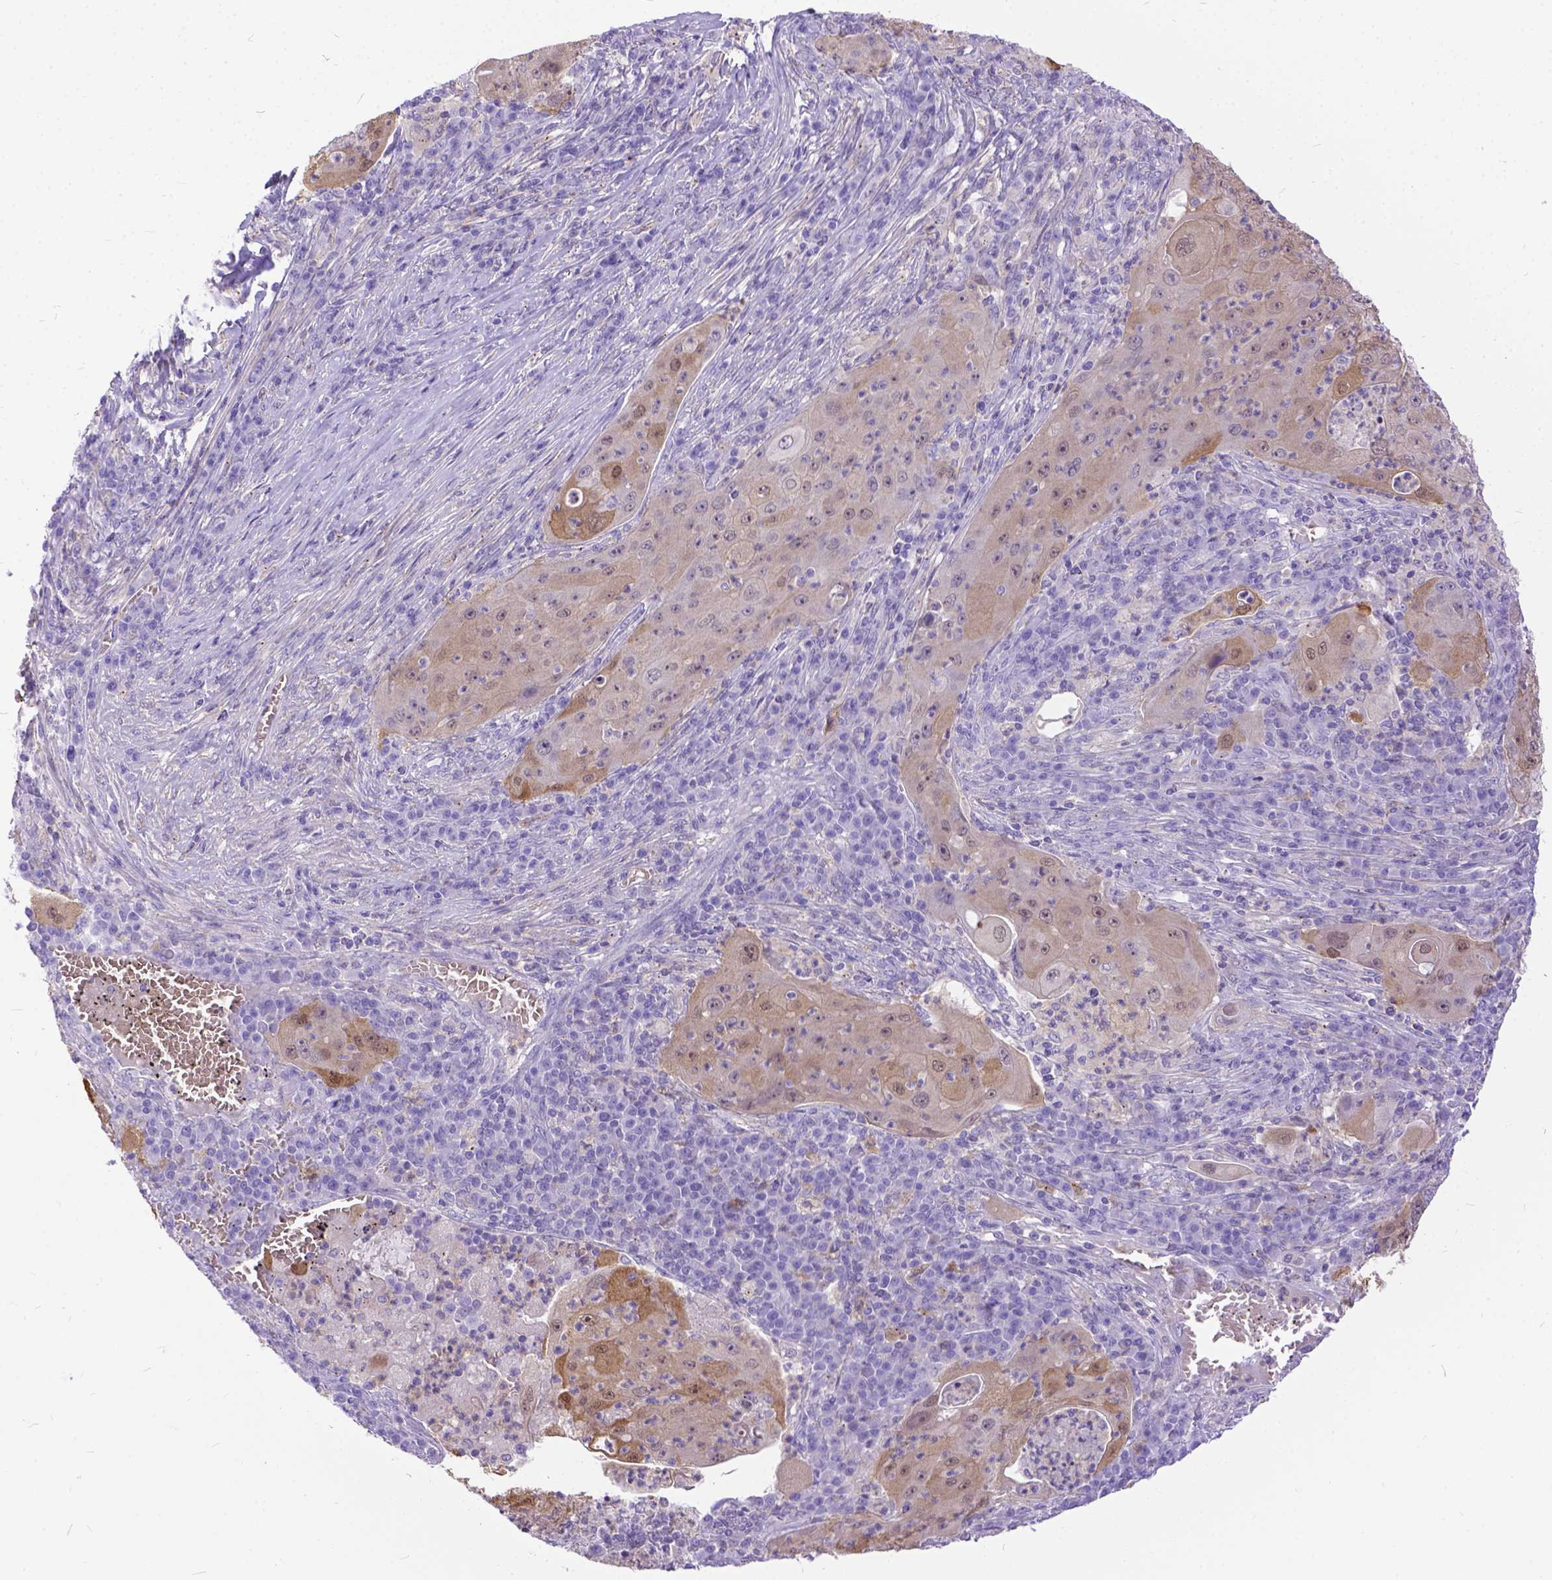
{"staining": {"intensity": "weak", "quantity": ">75%", "location": "cytoplasmic/membranous,nuclear"}, "tissue": "lung cancer", "cell_type": "Tumor cells", "image_type": "cancer", "snomed": [{"axis": "morphology", "description": "Squamous cell carcinoma, NOS"}, {"axis": "topography", "description": "Lung"}], "caption": "This micrograph demonstrates lung squamous cell carcinoma stained with IHC to label a protein in brown. The cytoplasmic/membranous and nuclear of tumor cells show weak positivity for the protein. Nuclei are counter-stained blue.", "gene": "TMEM169", "patient": {"sex": "female", "age": 59}}